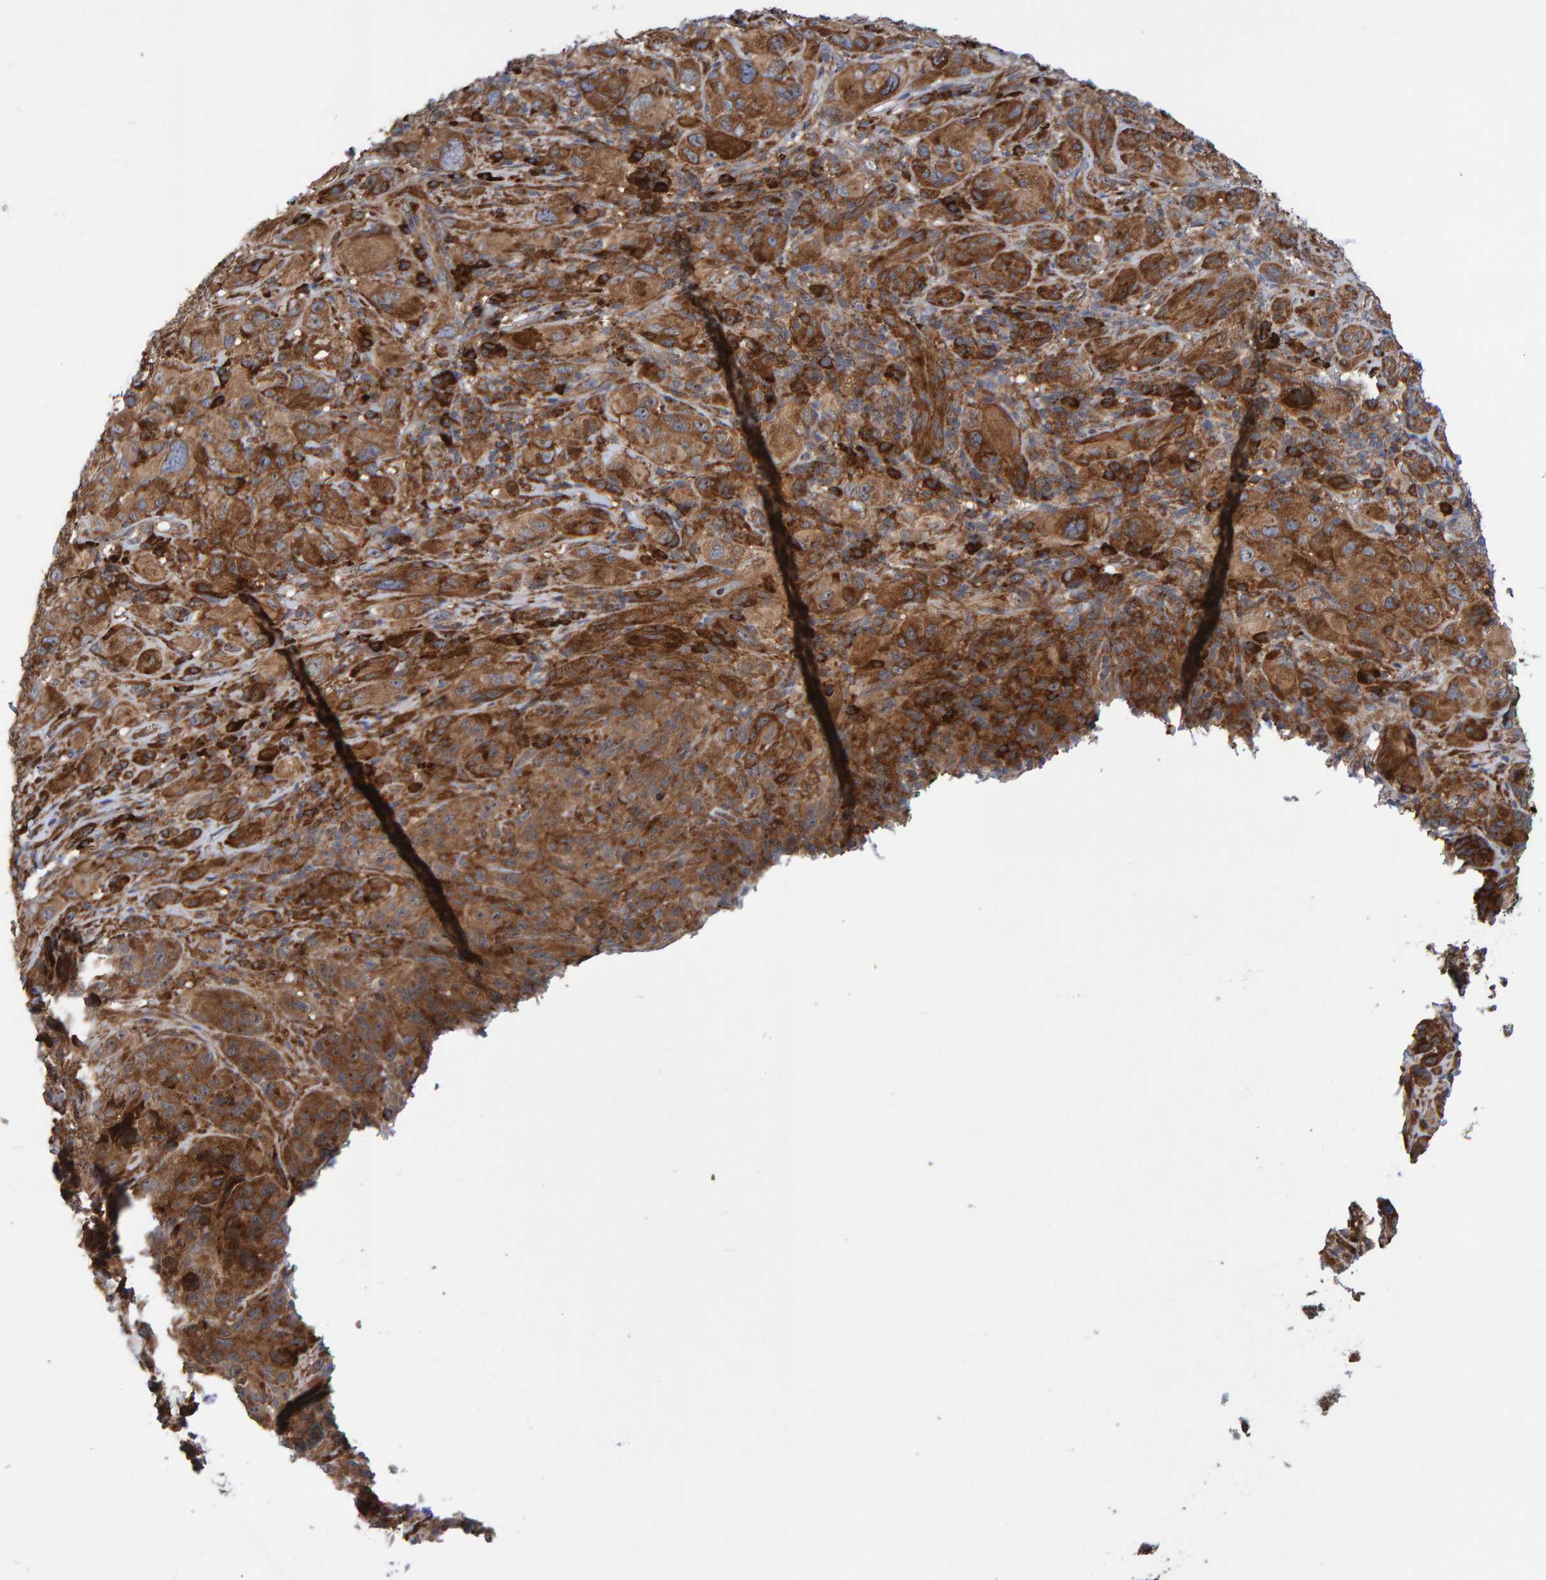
{"staining": {"intensity": "moderate", "quantity": ">75%", "location": "cytoplasmic/membranous"}, "tissue": "melanoma", "cell_type": "Tumor cells", "image_type": "cancer", "snomed": [{"axis": "morphology", "description": "Malignant melanoma, NOS"}, {"axis": "topography", "description": "Skin of head"}], "caption": "Melanoma stained with a brown dye displays moderate cytoplasmic/membranous positive expression in approximately >75% of tumor cells.", "gene": "KIAA0753", "patient": {"sex": "male", "age": 96}}